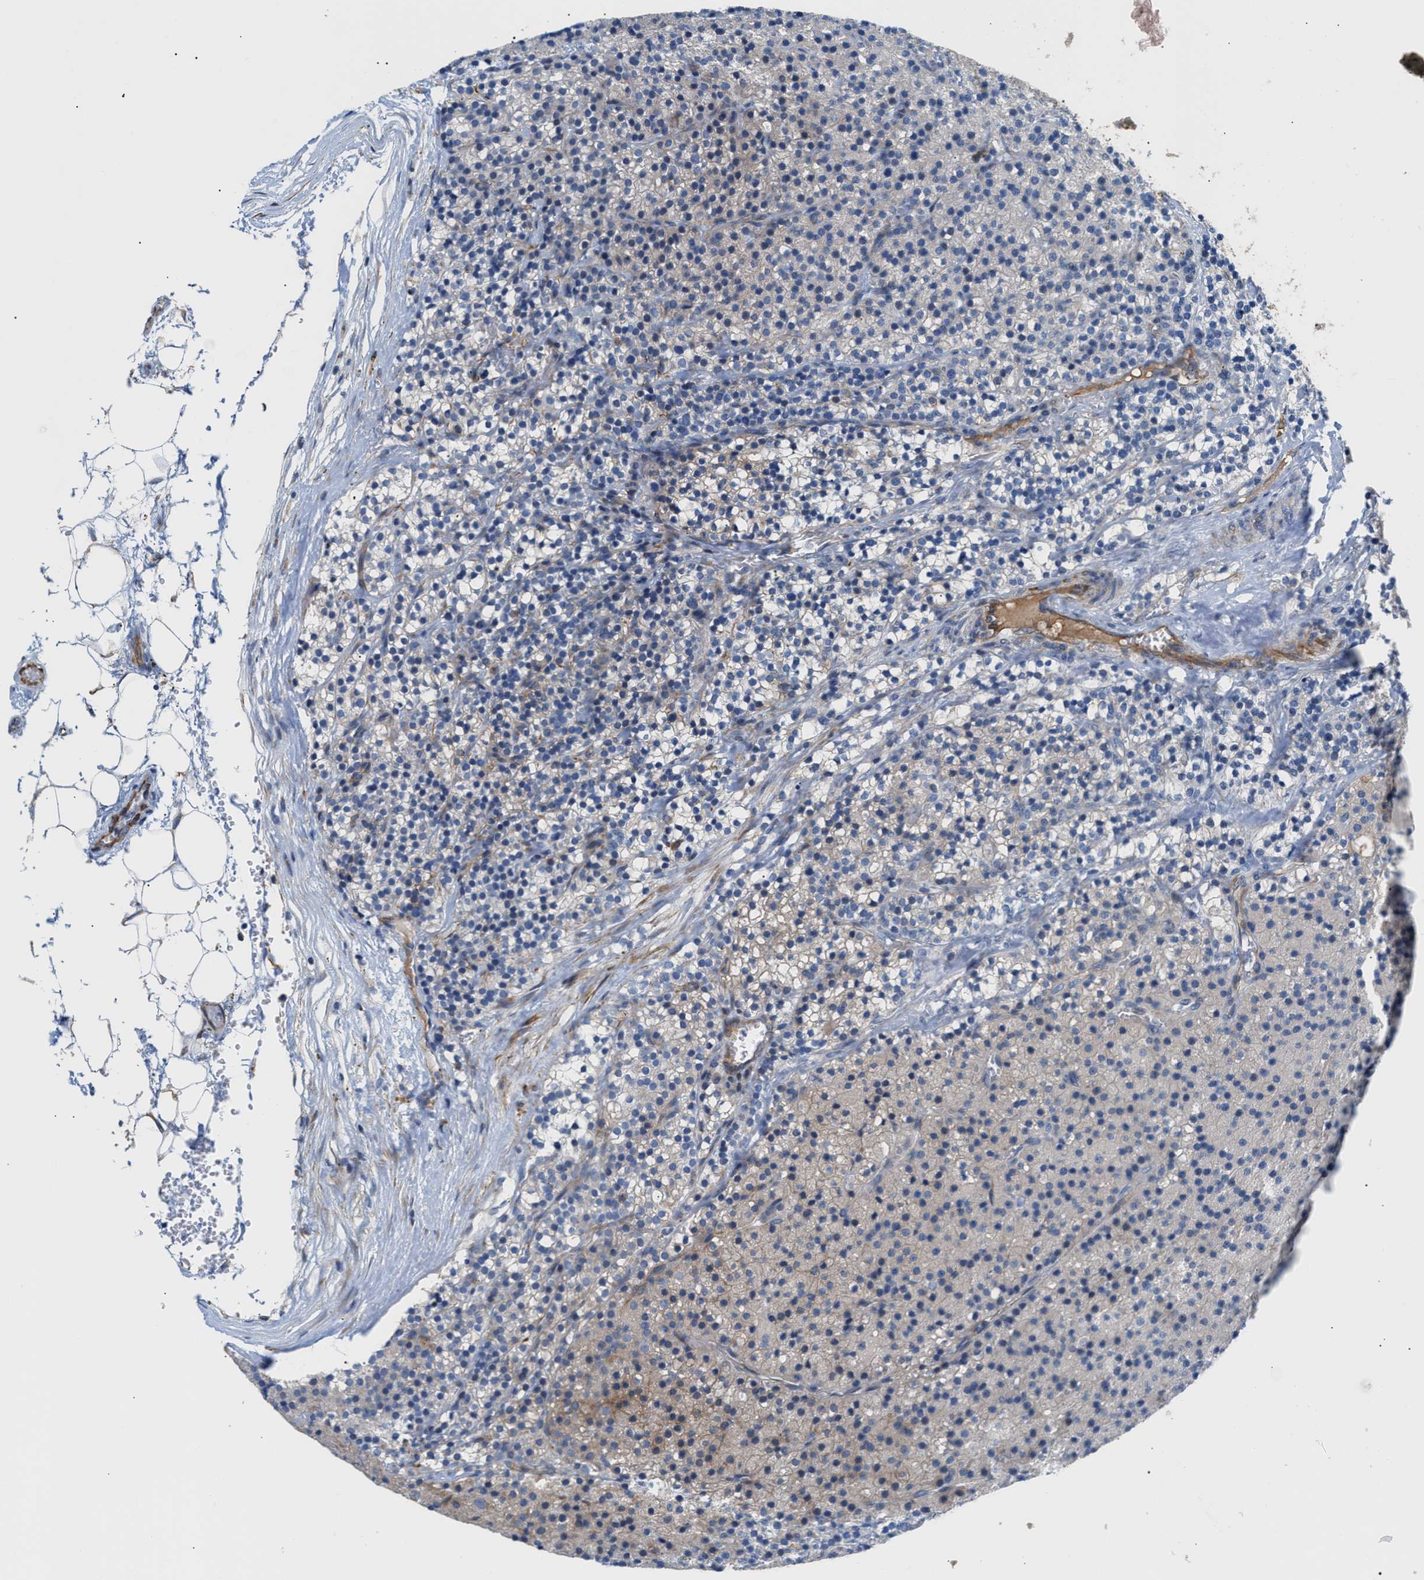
{"staining": {"intensity": "weak", "quantity": "<25%", "location": "cytoplasmic/membranous"}, "tissue": "parathyroid gland", "cell_type": "Glandular cells", "image_type": "normal", "snomed": [{"axis": "morphology", "description": "Normal tissue, NOS"}, {"axis": "morphology", "description": "Adenoma, NOS"}, {"axis": "topography", "description": "Parathyroid gland"}], "caption": "Immunohistochemical staining of normal parathyroid gland shows no significant positivity in glandular cells. The staining is performed using DAB brown chromogen with nuclei counter-stained in using hematoxylin.", "gene": "TFPI", "patient": {"sex": "male", "age": 75}}